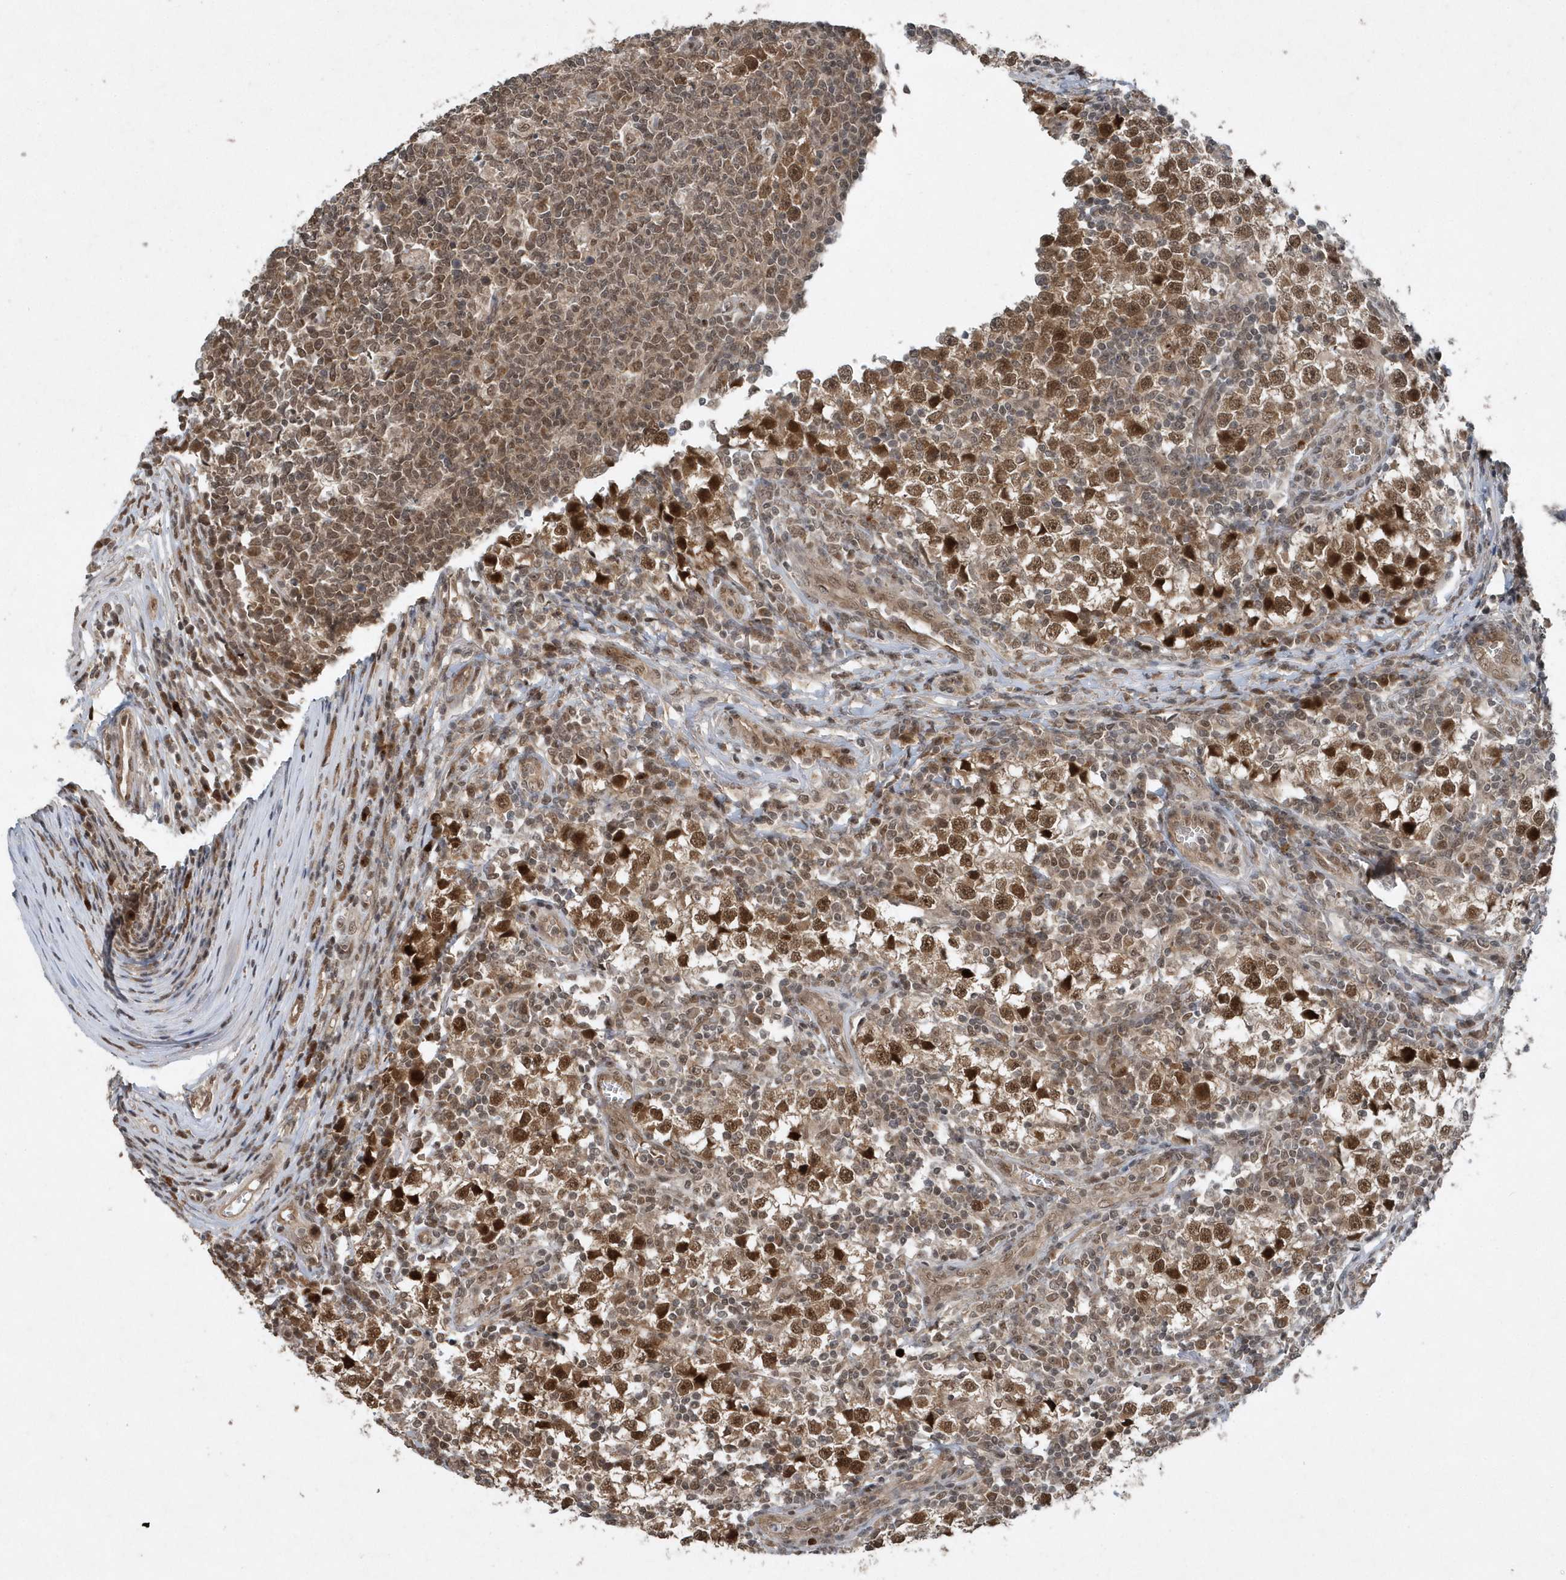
{"staining": {"intensity": "strong", "quantity": ">75%", "location": "nuclear"}, "tissue": "testis cancer", "cell_type": "Tumor cells", "image_type": "cancer", "snomed": [{"axis": "morphology", "description": "Seminoma, NOS"}, {"axis": "topography", "description": "Testis"}], "caption": "The histopathology image displays staining of testis cancer (seminoma), revealing strong nuclear protein staining (brown color) within tumor cells.", "gene": "QTRT2", "patient": {"sex": "male", "age": 65}}